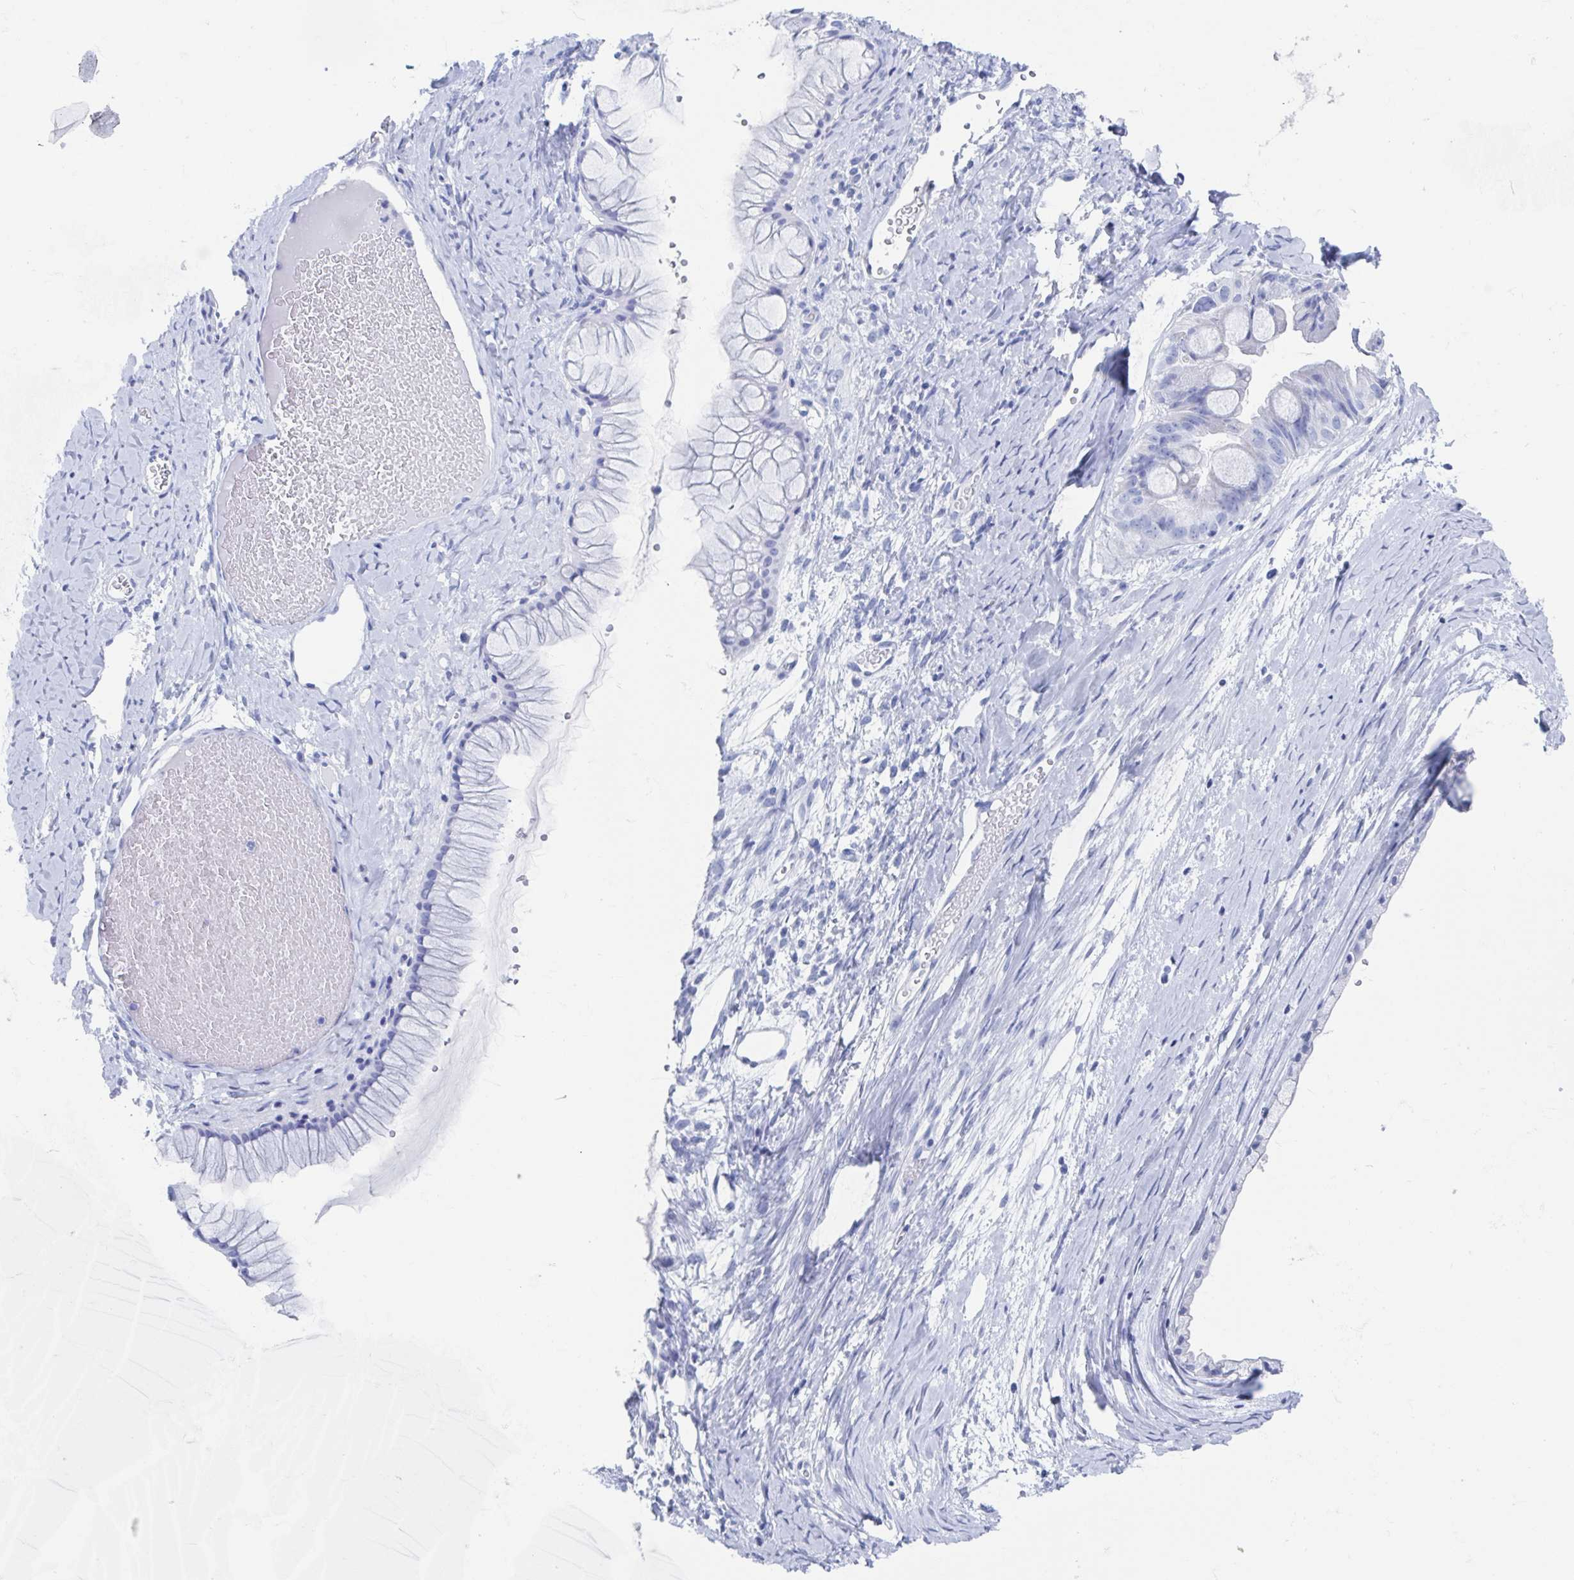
{"staining": {"intensity": "negative", "quantity": "none", "location": "none"}, "tissue": "ovarian cancer", "cell_type": "Tumor cells", "image_type": "cancer", "snomed": [{"axis": "morphology", "description": "Cystadenocarcinoma, mucinous, NOS"}, {"axis": "topography", "description": "Ovary"}], "caption": "Tumor cells are negative for brown protein staining in mucinous cystadenocarcinoma (ovarian). The staining is performed using DAB (3,3'-diaminobenzidine) brown chromogen with nuclei counter-stained in using hematoxylin.", "gene": "C10orf53", "patient": {"sex": "female", "age": 61}}